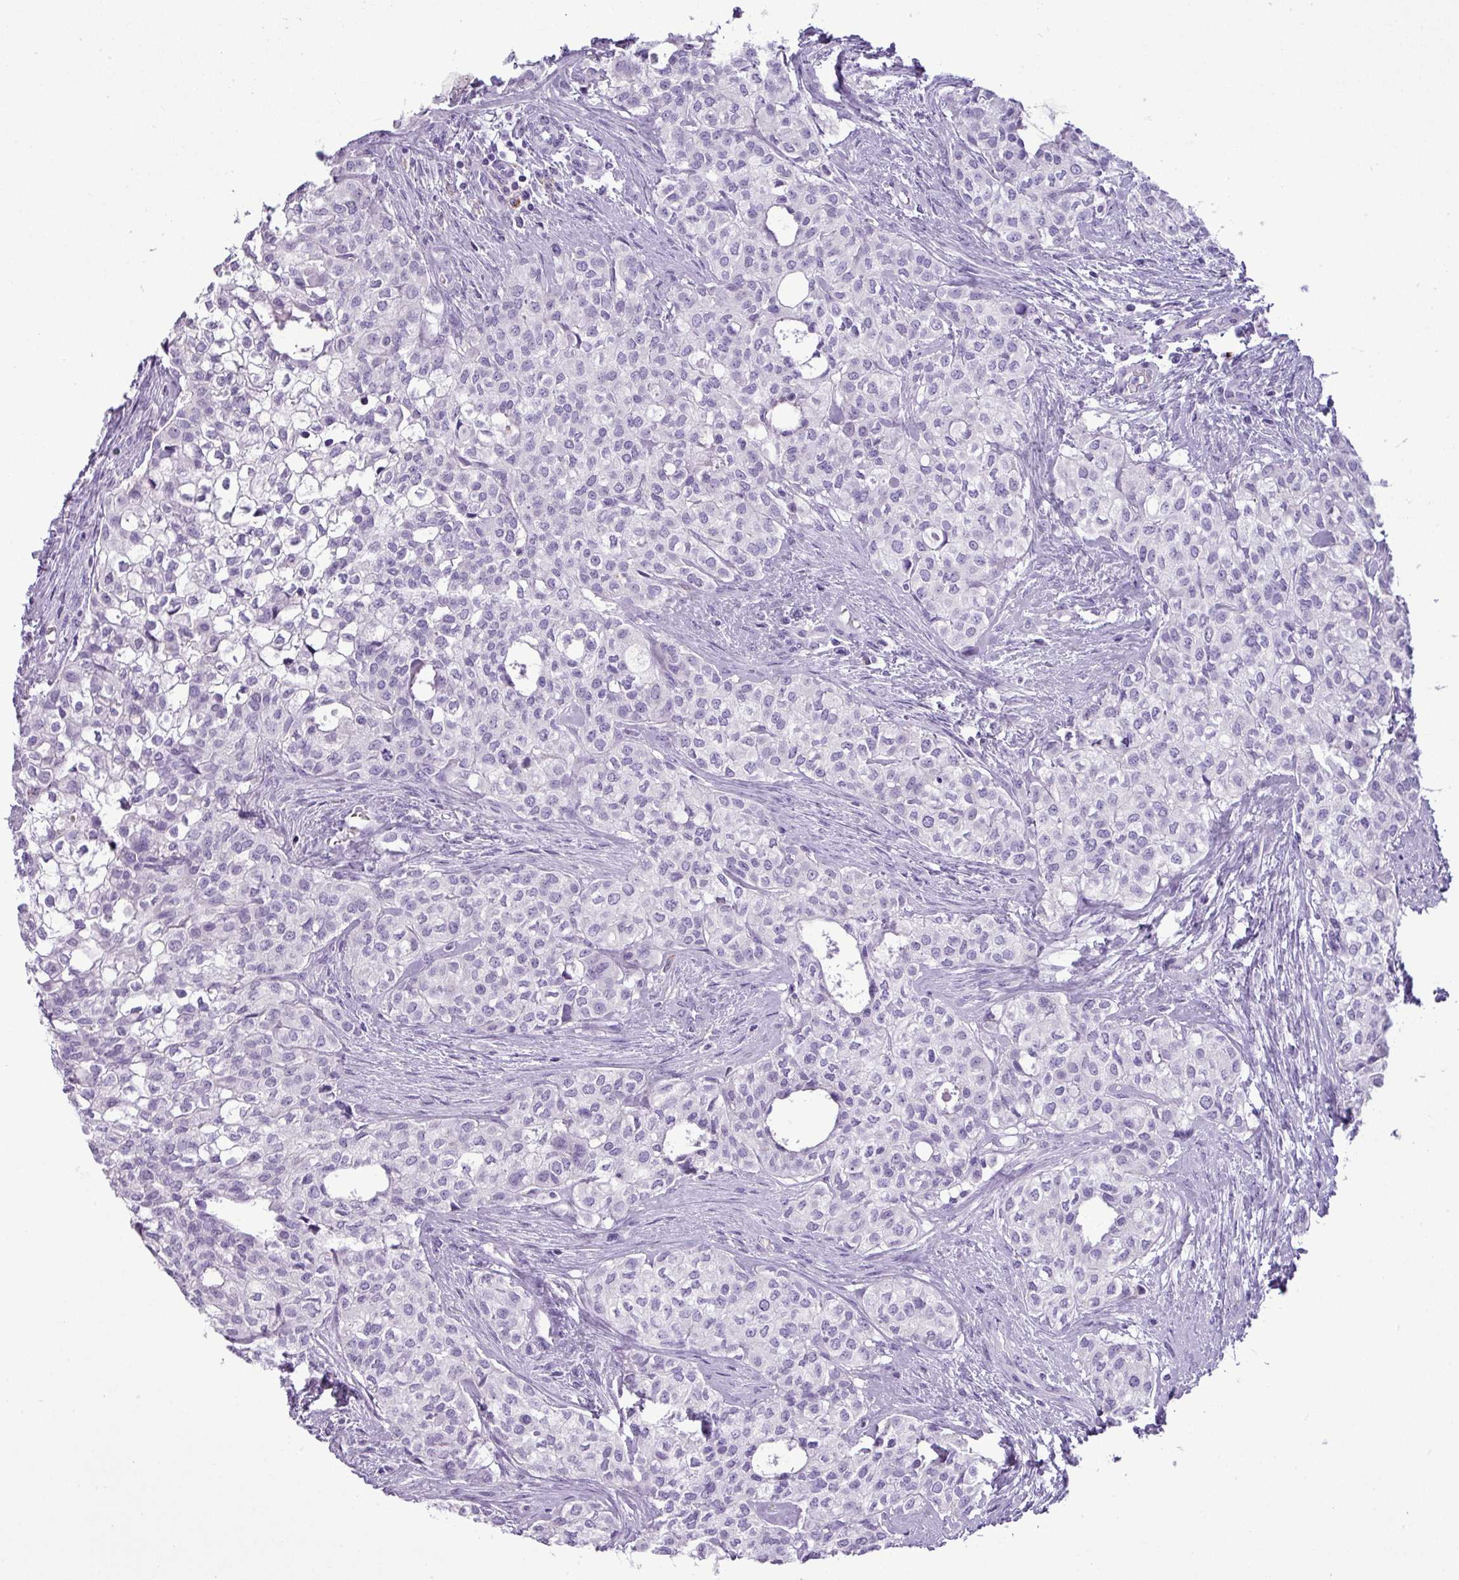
{"staining": {"intensity": "negative", "quantity": "none", "location": "none"}, "tissue": "head and neck cancer", "cell_type": "Tumor cells", "image_type": "cancer", "snomed": [{"axis": "morphology", "description": "Adenocarcinoma, NOS"}, {"axis": "topography", "description": "Head-Neck"}], "caption": "High magnification brightfield microscopy of head and neck cancer stained with DAB (3,3'-diaminobenzidine) (brown) and counterstained with hematoxylin (blue): tumor cells show no significant positivity. The staining was performed using DAB (3,3'-diaminobenzidine) to visualize the protein expression in brown, while the nuclei were stained in blue with hematoxylin (Magnification: 20x).", "gene": "RBMXL2", "patient": {"sex": "male", "age": 81}}